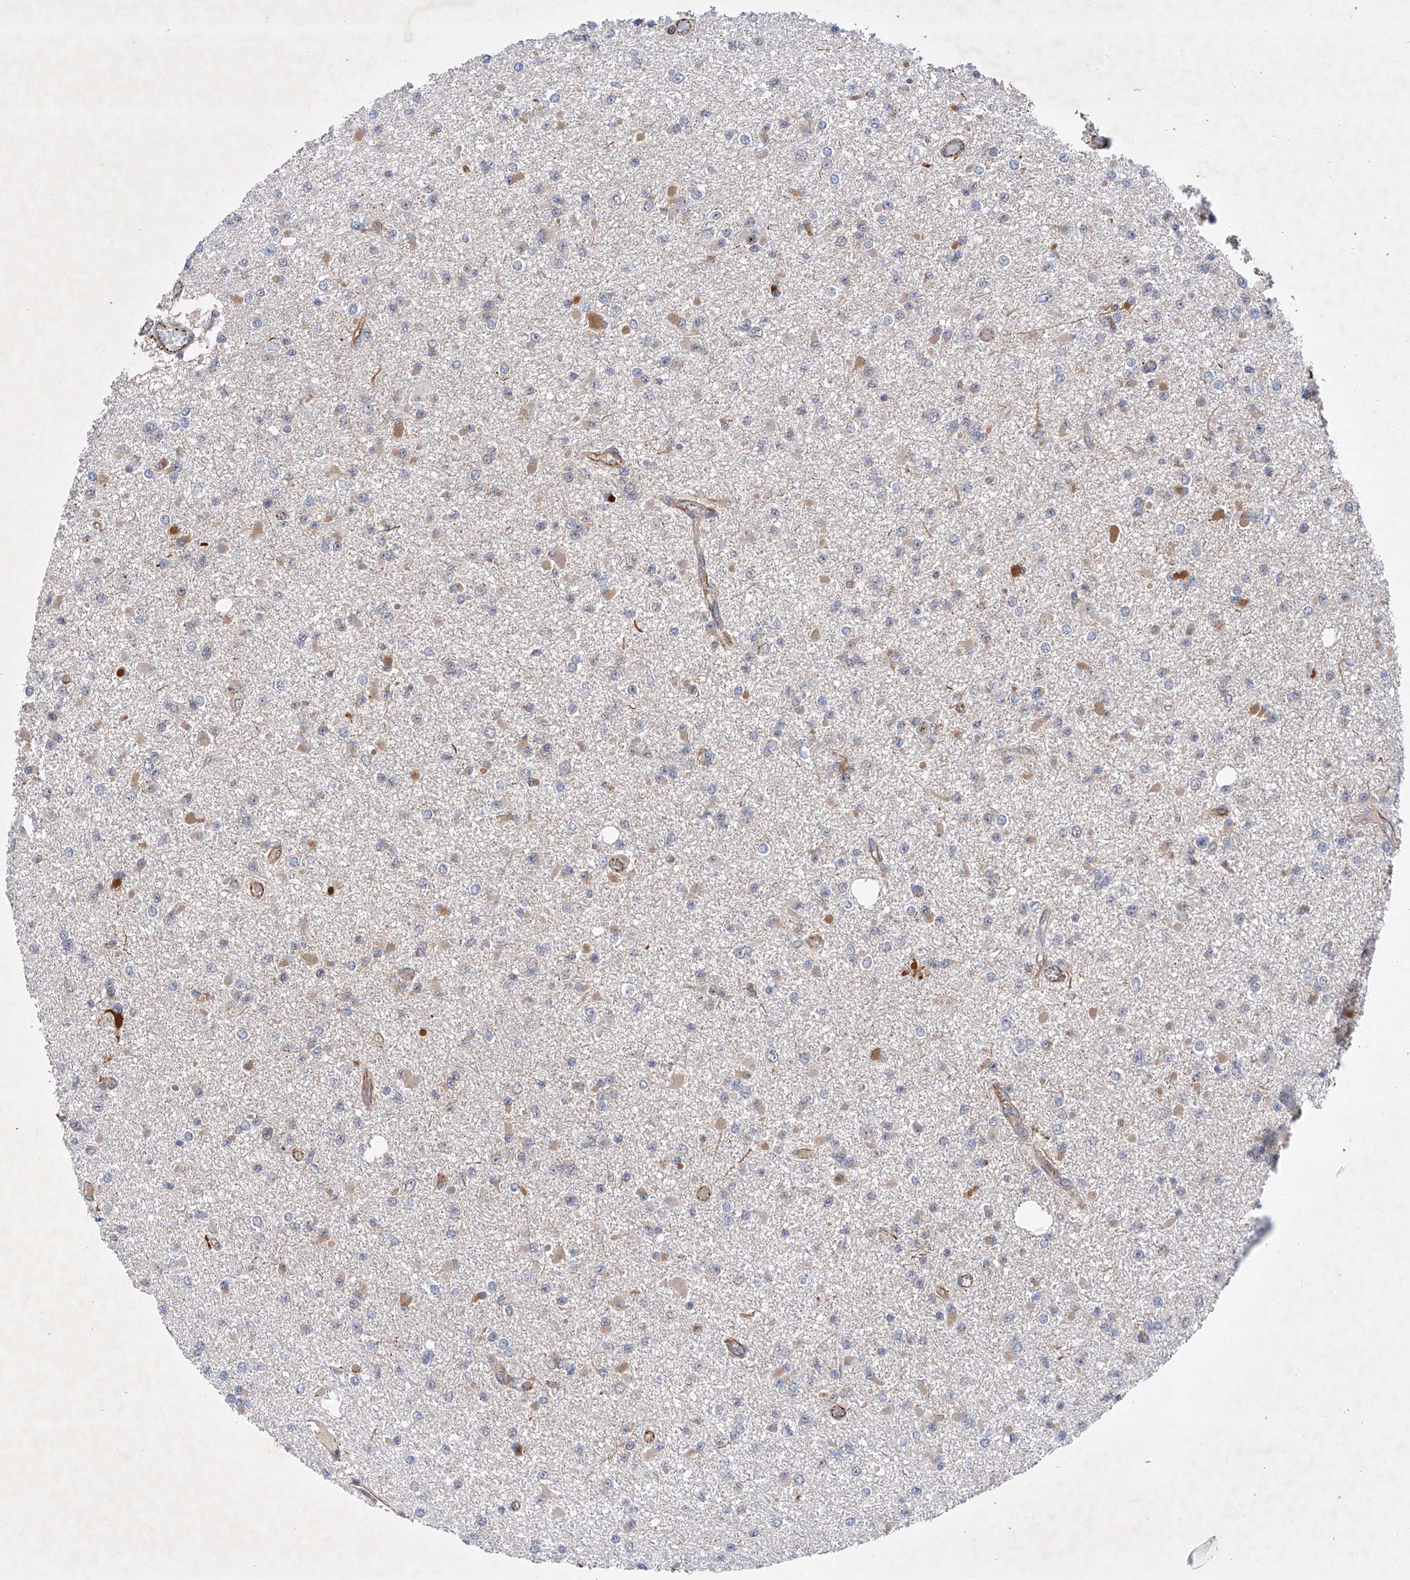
{"staining": {"intensity": "weak", "quantity": "<25%", "location": "cytoplasmic/membranous"}, "tissue": "glioma", "cell_type": "Tumor cells", "image_type": "cancer", "snomed": [{"axis": "morphology", "description": "Glioma, malignant, Low grade"}, {"axis": "topography", "description": "Brain"}], "caption": "A histopathology image of human glioma is negative for staining in tumor cells. The staining was performed using DAB (3,3'-diaminobenzidine) to visualize the protein expression in brown, while the nuclei were stained in blue with hematoxylin (Magnification: 20x).", "gene": "AMD1", "patient": {"sex": "female", "age": 22}}